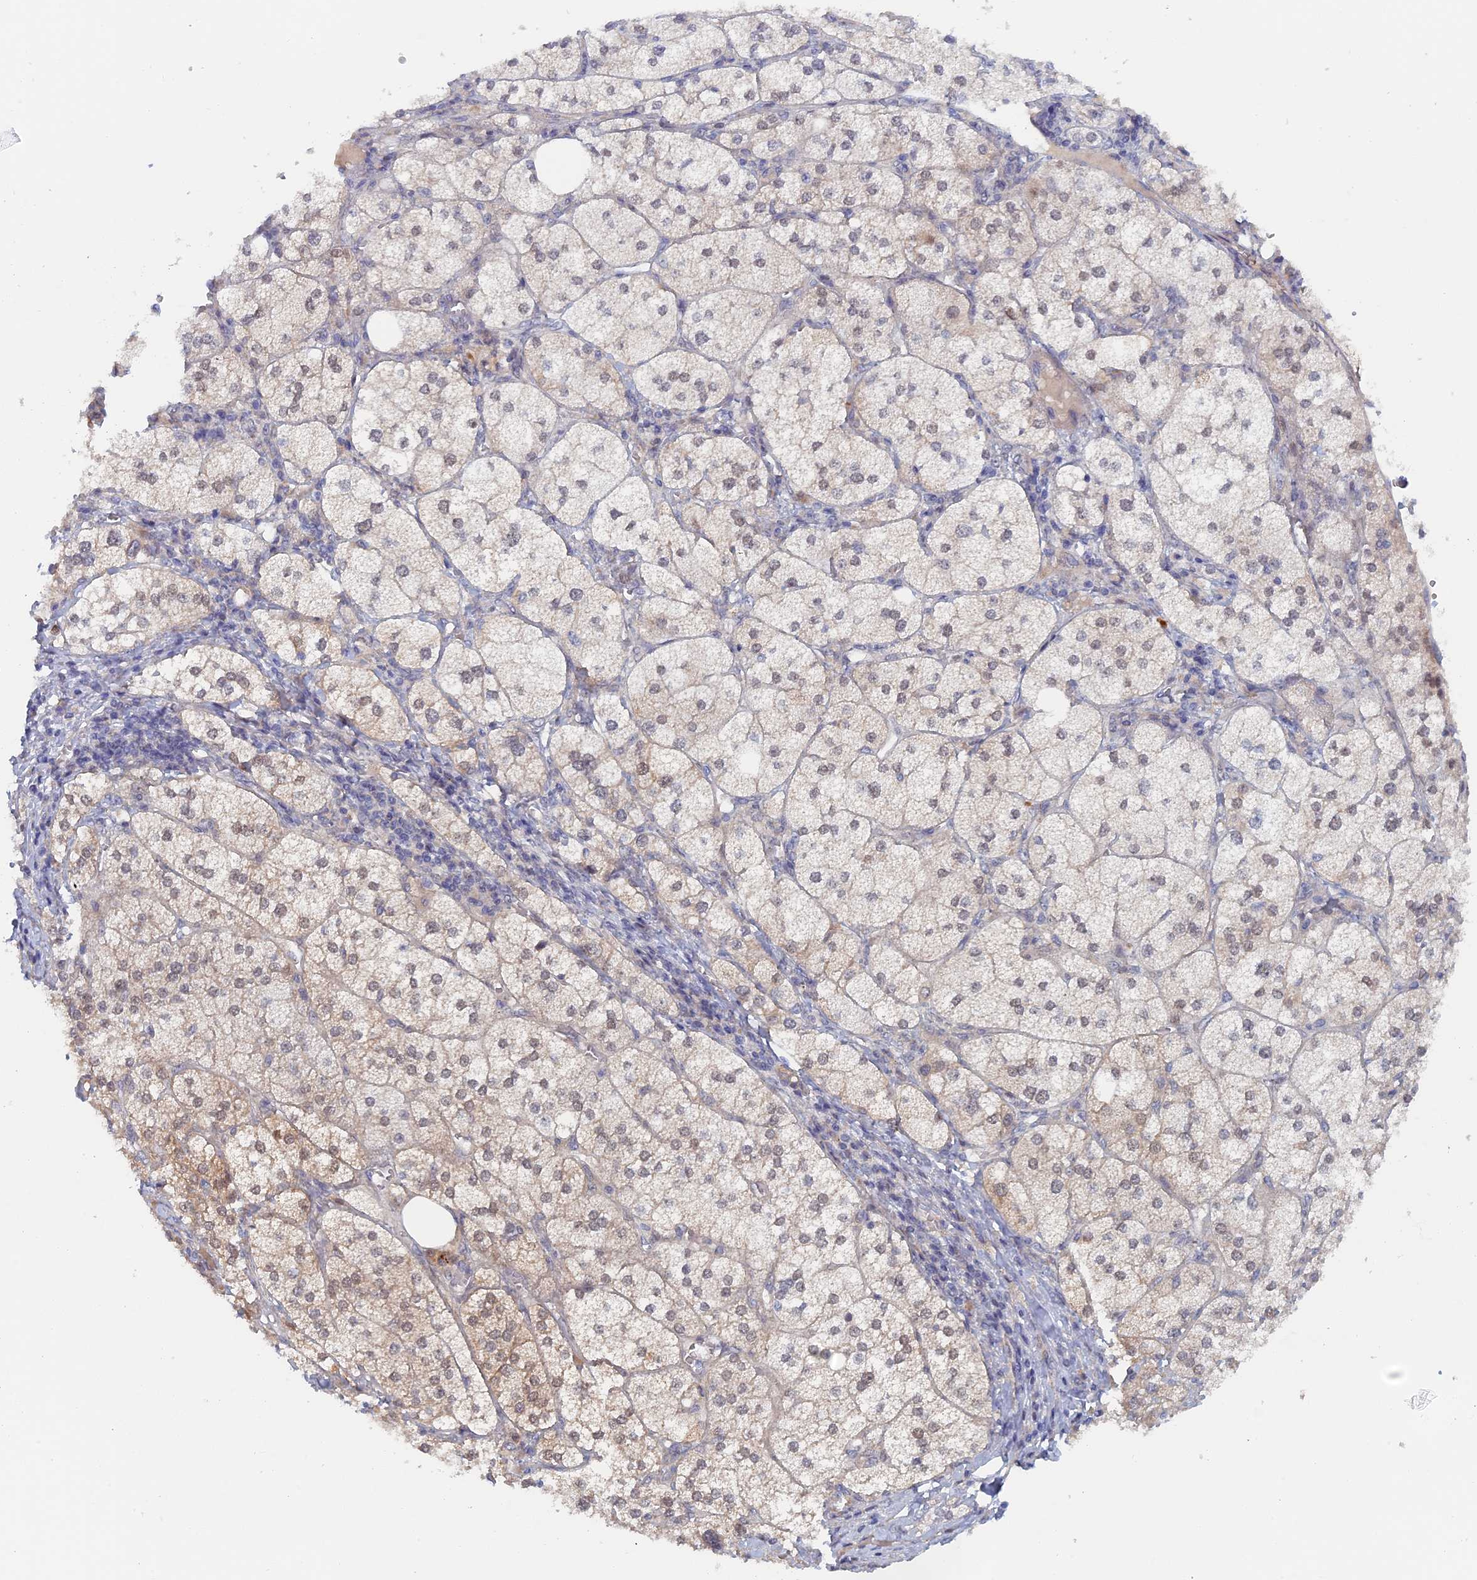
{"staining": {"intensity": "moderate", "quantity": "25%-75%", "location": "cytoplasmic/membranous,nuclear"}, "tissue": "adrenal gland", "cell_type": "Glandular cells", "image_type": "normal", "snomed": [{"axis": "morphology", "description": "Normal tissue, NOS"}, {"axis": "topography", "description": "Adrenal gland"}], "caption": "Immunohistochemistry (IHC) micrograph of unremarkable human adrenal gland stained for a protein (brown), which displays medium levels of moderate cytoplasmic/membranous,nuclear staining in approximately 25%-75% of glandular cells.", "gene": "ELOVL6", "patient": {"sex": "female", "age": 61}}